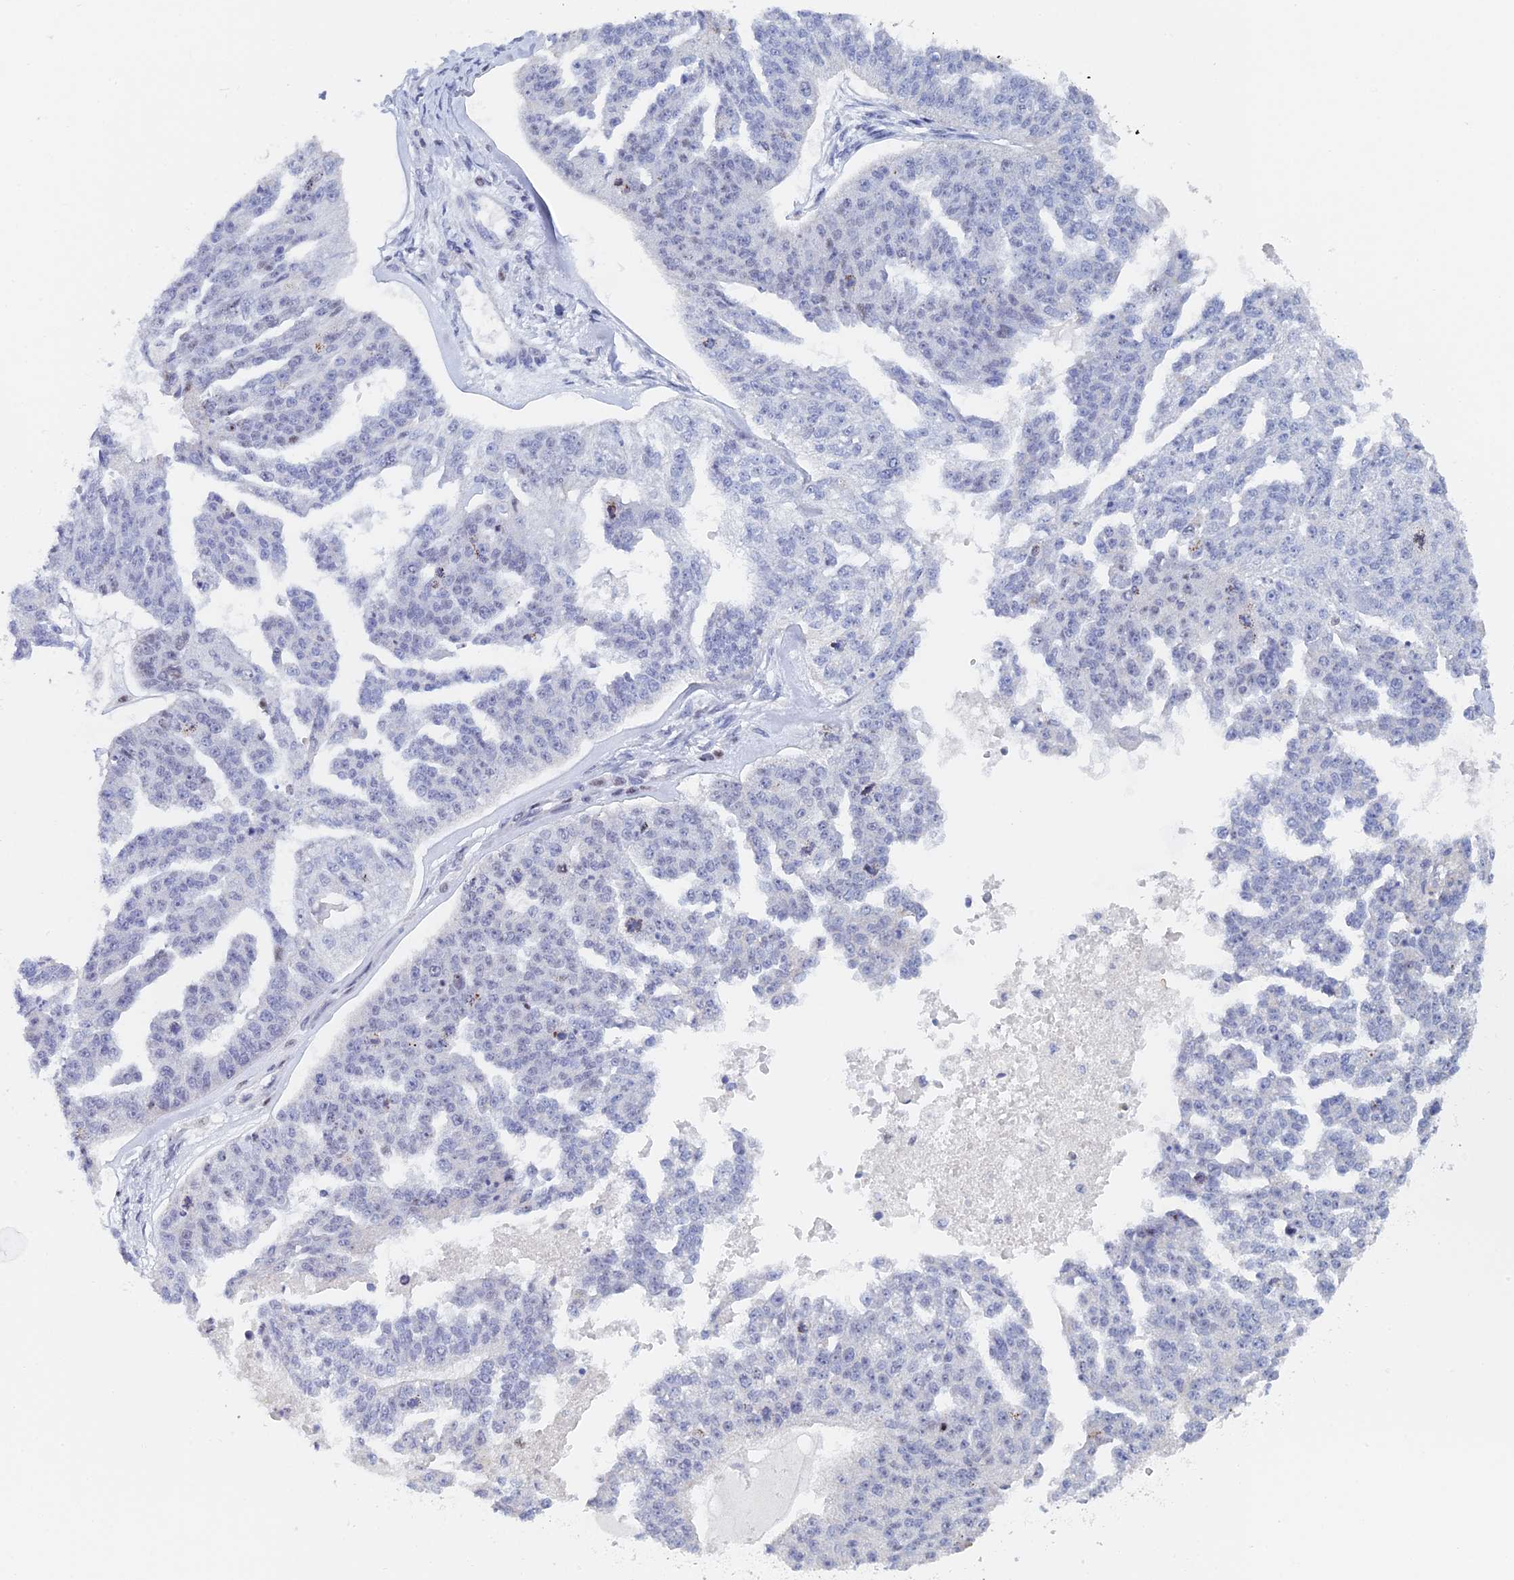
{"staining": {"intensity": "weak", "quantity": "<25%", "location": "nuclear"}, "tissue": "ovarian cancer", "cell_type": "Tumor cells", "image_type": "cancer", "snomed": [{"axis": "morphology", "description": "Cystadenocarcinoma, serous, NOS"}, {"axis": "topography", "description": "Ovary"}], "caption": "High power microscopy photomicrograph of an immunohistochemistry (IHC) image of serous cystadenocarcinoma (ovarian), revealing no significant positivity in tumor cells. (Immunohistochemistry, brightfield microscopy, high magnification).", "gene": "GMNC", "patient": {"sex": "female", "age": 58}}